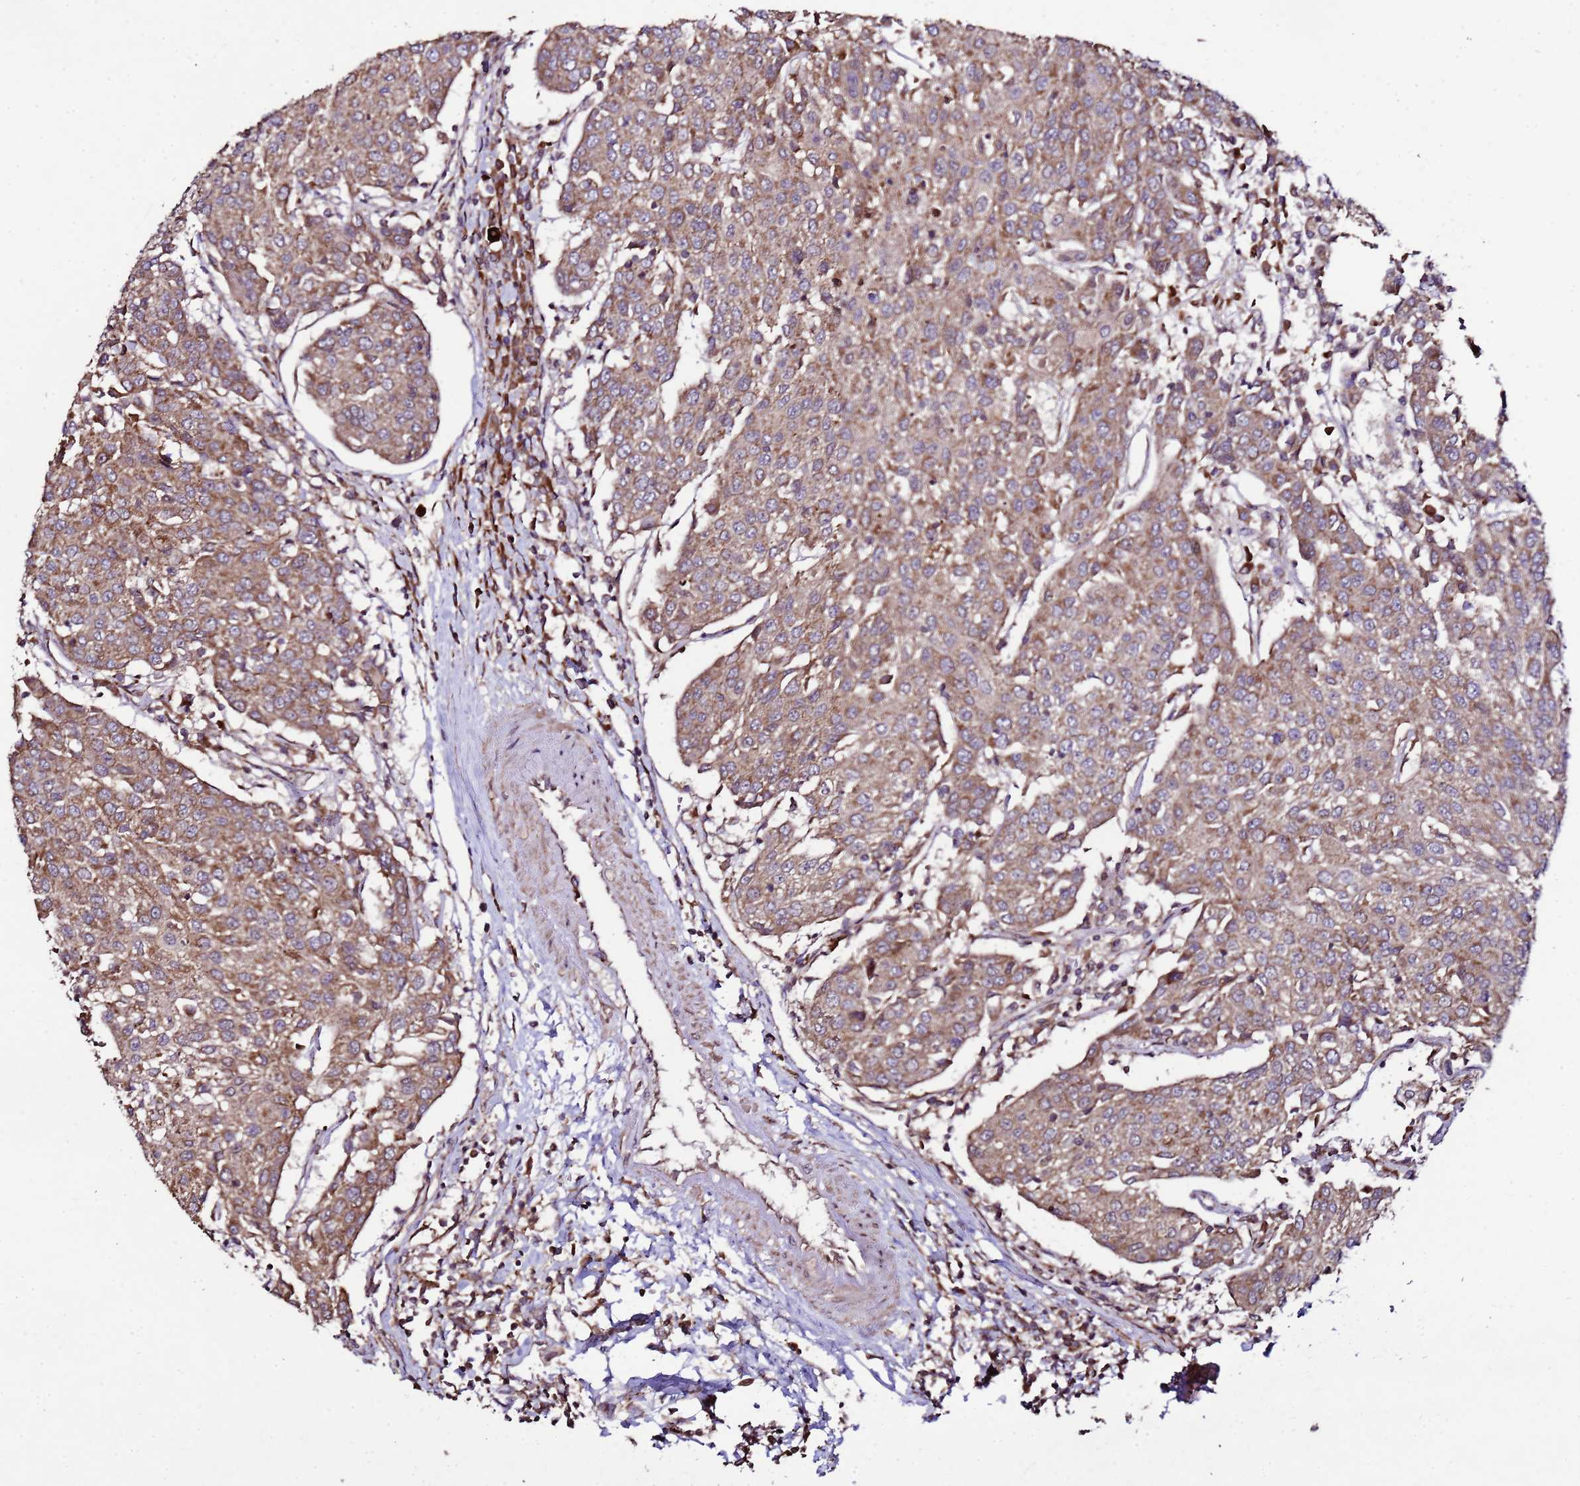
{"staining": {"intensity": "moderate", "quantity": ">75%", "location": "cytoplasmic/membranous"}, "tissue": "urothelial cancer", "cell_type": "Tumor cells", "image_type": "cancer", "snomed": [{"axis": "morphology", "description": "Urothelial carcinoma, High grade"}, {"axis": "topography", "description": "Urinary bladder"}], "caption": "This is an image of immunohistochemistry (IHC) staining of urothelial carcinoma (high-grade), which shows moderate staining in the cytoplasmic/membranous of tumor cells.", "gene": "HSPBAP1", "patient": {"sex": "female", "age": 85}}